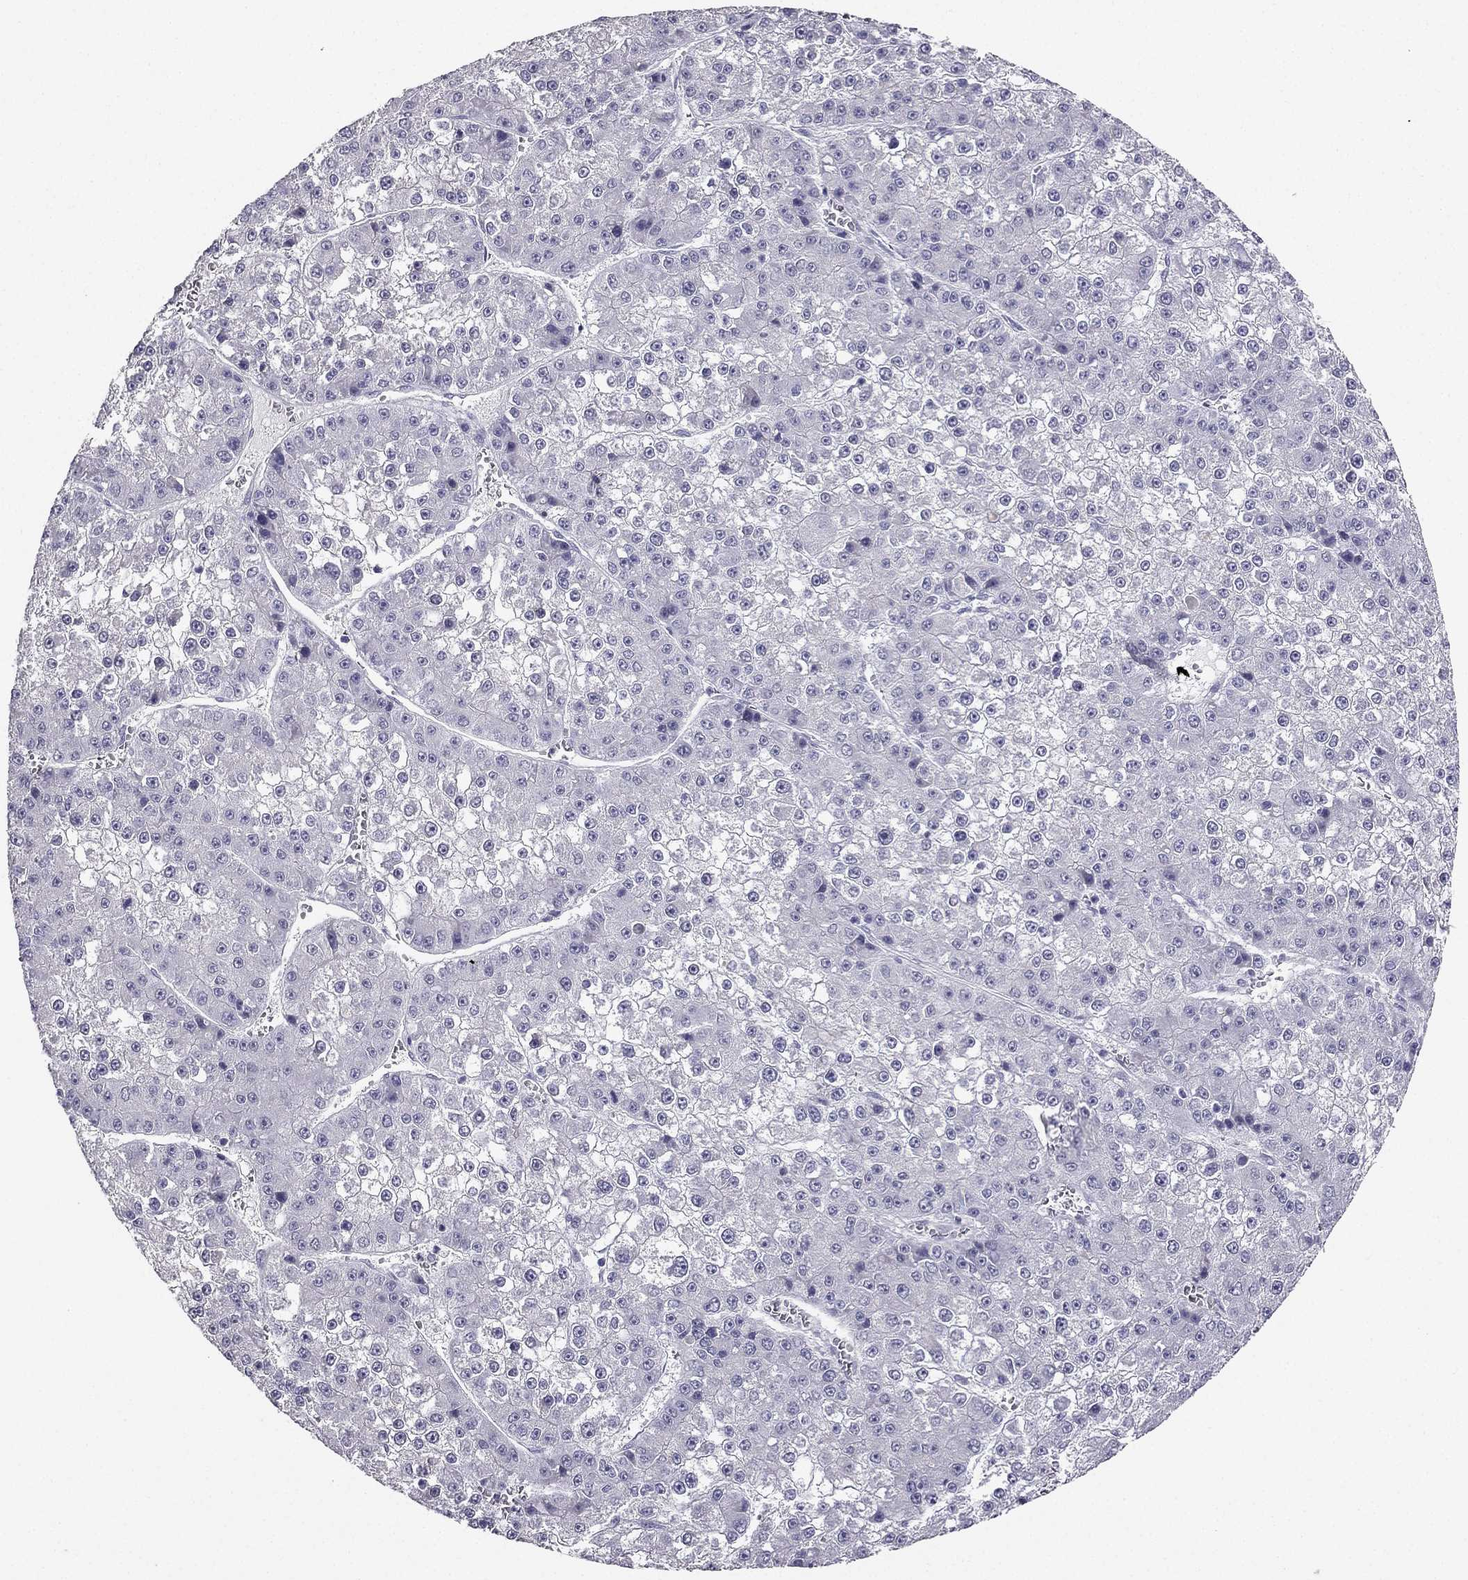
{"staining": {"intensity": "negative", "quantity": "none", "location": "none"}, "tissue": "liver cancer", "cell_type": "Tumor cells", "image_type": "cancer", "snomed": [{"axis": "morphology", "description": "Carcinoma, Hepatocellular, NOS"}, {"axis": "topography", "description": "Liver"}], "caption": "The IHC photomicrograph has no significant staining in tumor cells of liver hepatocellular carcinoma tissue.", "gene": "CALB2", "patient": {"sex": "female", "age": 73}}